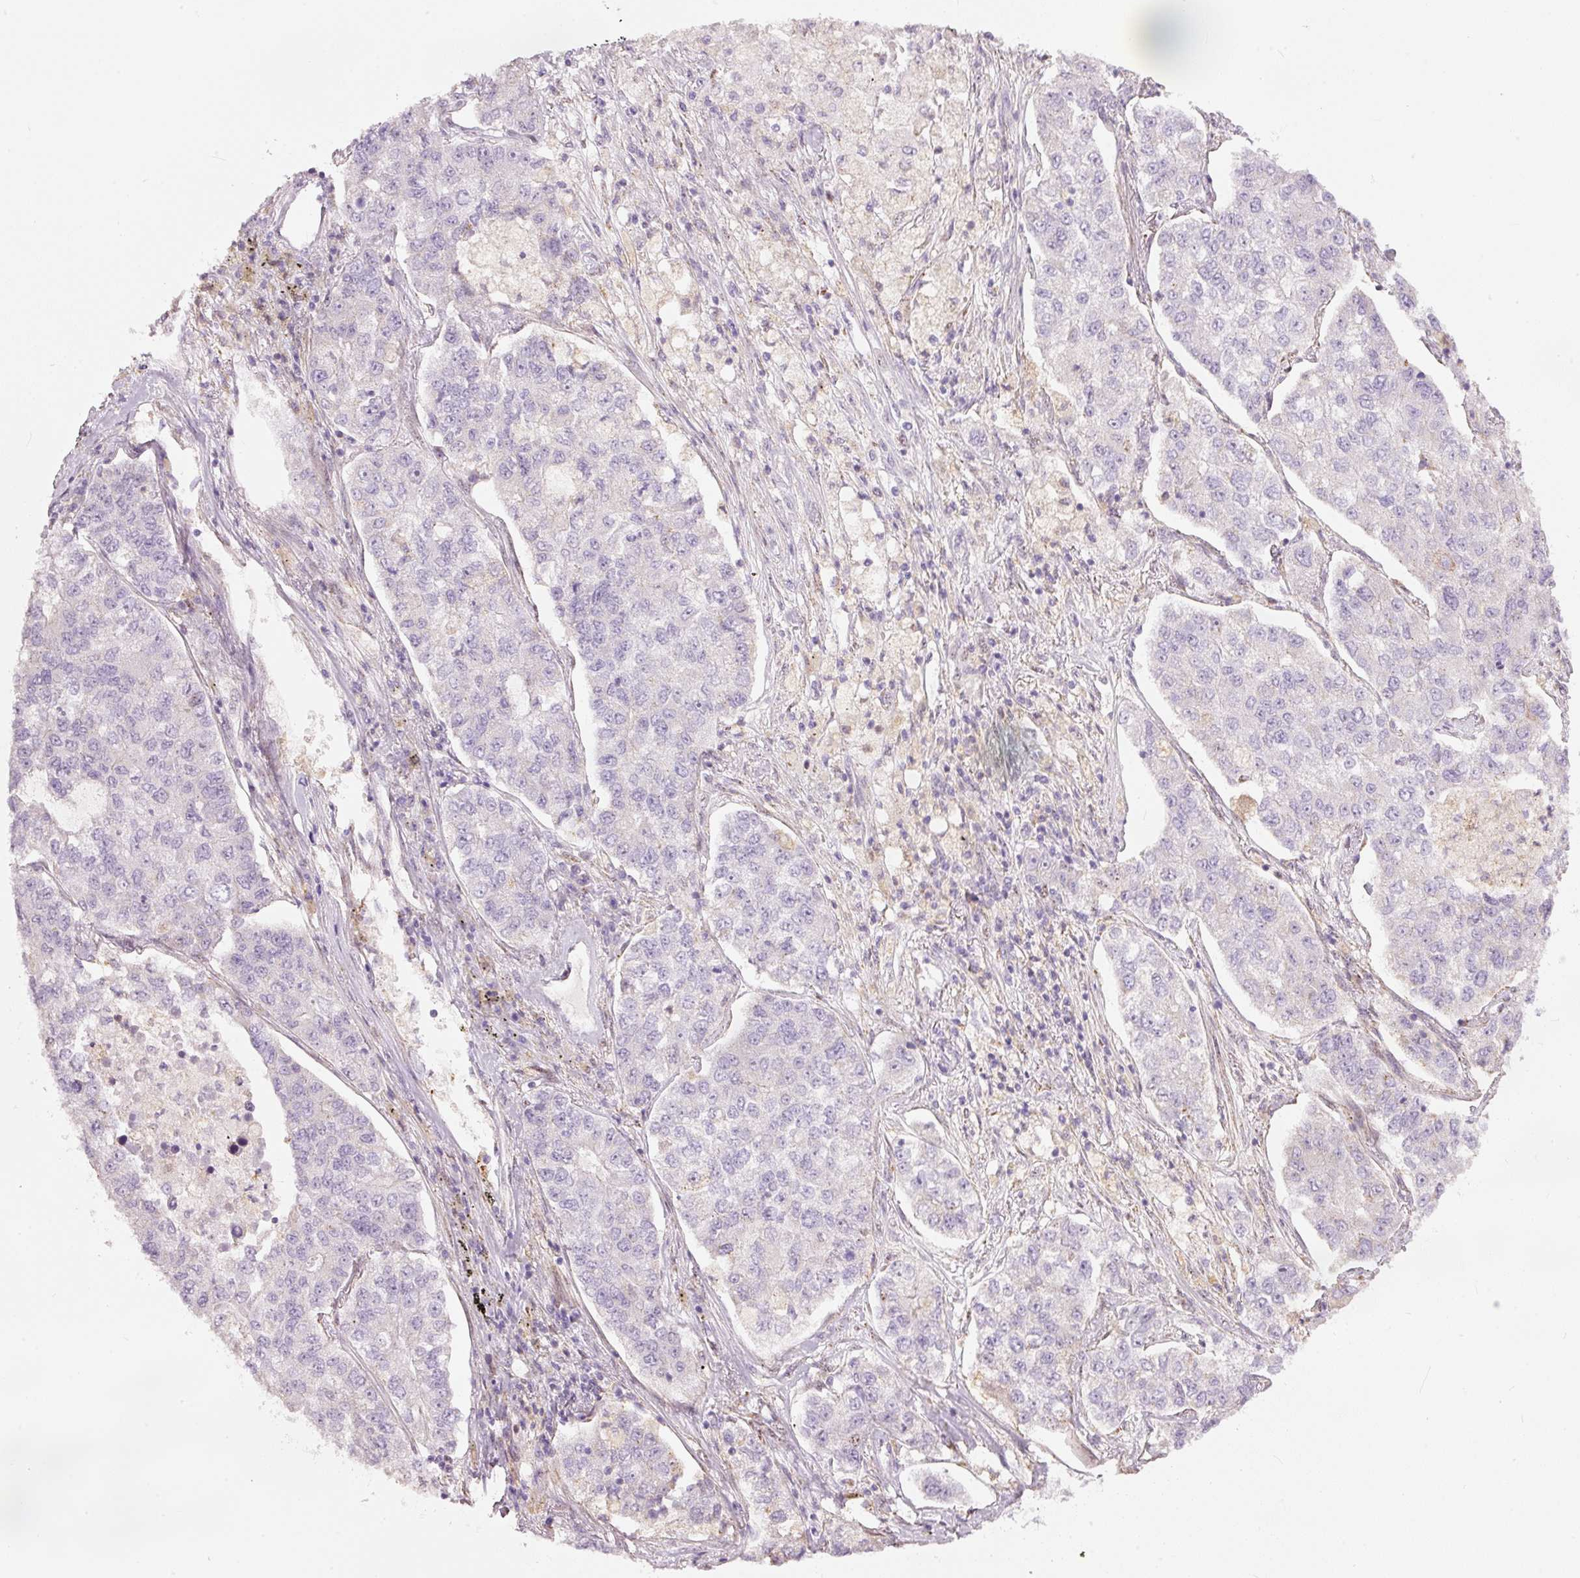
{"staining": {"intensity": "negative", "quantity": "none", "location": "none"}, "tissue": "lung cancer", "cell_type": "Tumor cells", "image_type": "cancer", "snomed": [{"axis": "morphology", "description": "Adenocarcinoma, NOS"}, {"axis": "topography", "description": "Lung"}], "caption": "This photomicrograph is of lung cancer stained with immunohistochemistry (IHC) to label a protein in brown with the nuclei are counter-stained blue. There is no staining in tumor cells.", "gene": "RNF39", "patient": {"sex": "male", "age": 49}}